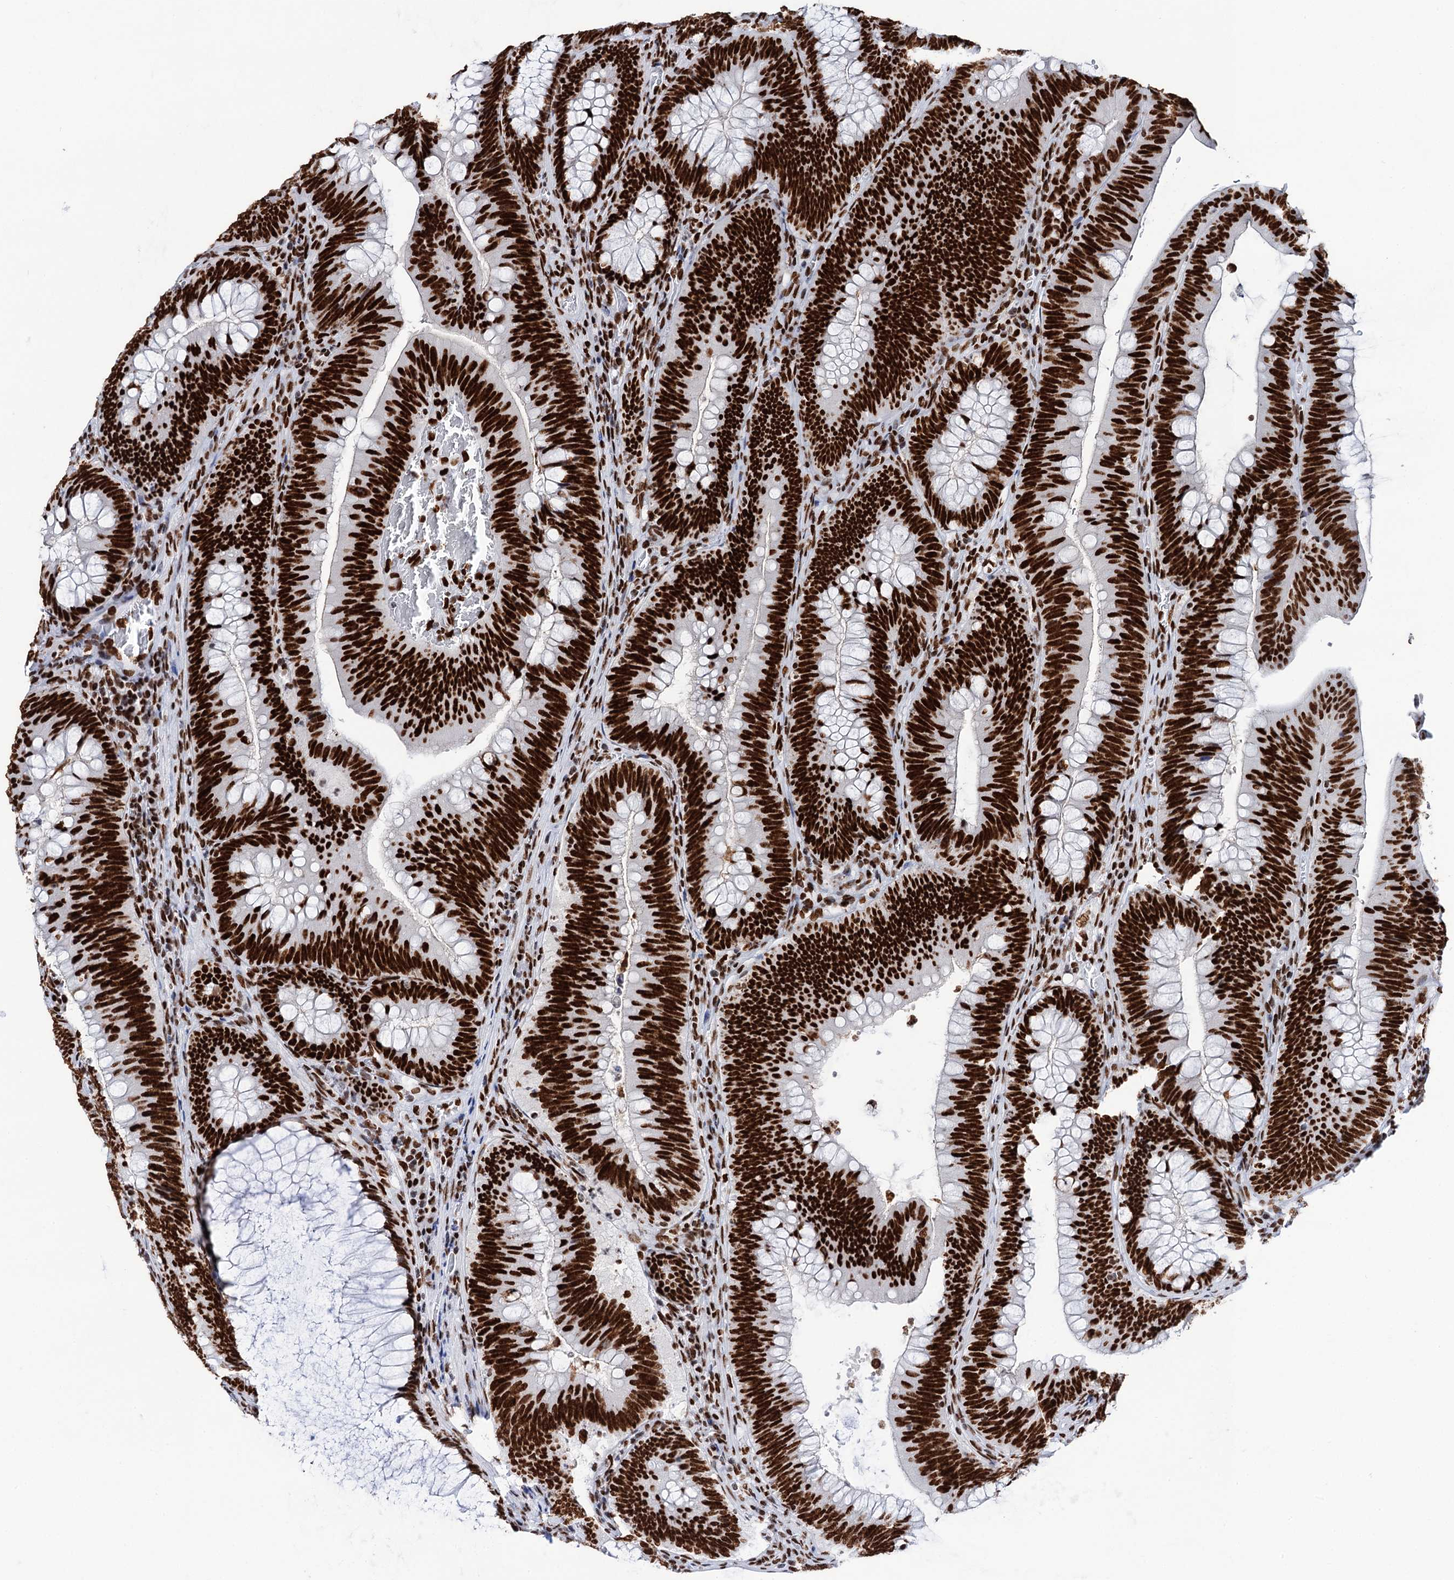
{"staining": {"intensity": "strong", "quantity": ">75%", "location": "nuclear"}, "tissue": "colorectal cancer", "cell_type": "Tumor cells", "image_type": "cancer", "snomed": [{"axis": "morphology", "description": "Normal tissue, NOS"}, {"axis": "topography", "description": "Colon"}], "caption": "The image shows a brown stain indicating the presence of a protein in the nuclear of tumor cells in colorectal cancer. The protein of interest is shown in brown color, while the nuclei are stained blue.", "gene": "MATR3", "patient": {"sex": "female", "age": 82}}